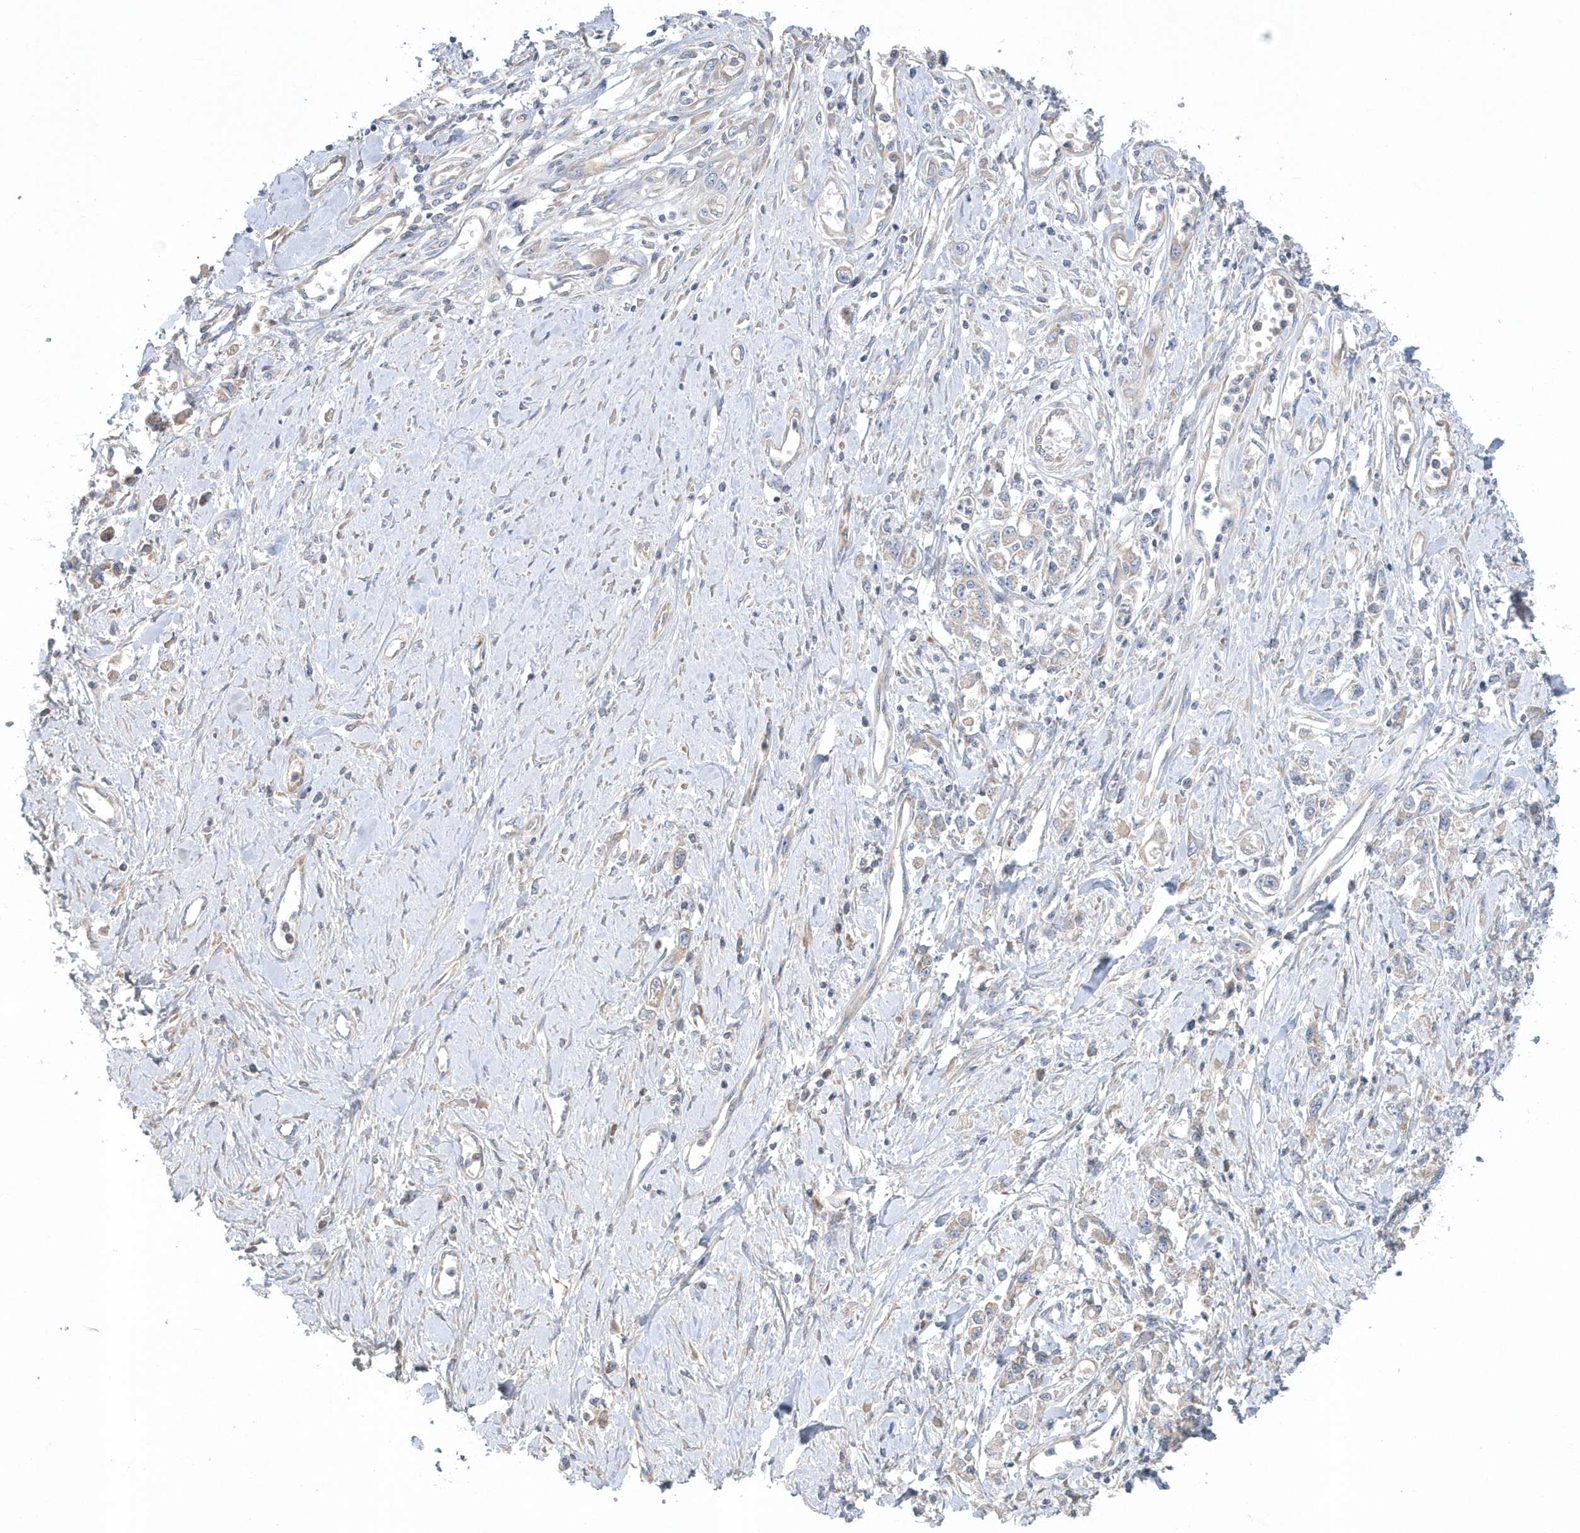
{"staining": {"intensity": "negative", "quantity": "none", "location": "none"}, "tissue": "stomach cancer", "cell_type": "Tumor cells", "image_type": "cancer", "snomed": [{"axis": "morphology", "description": "Adenocarcinoma, NOS"}, {"axis": "topography", "description": "Stomach"}], "caption": "A high-resolution photomicrograph shows immunohistochemistry staining of adenocarcinoma (stomach), which demonstrates no significant staining in tumor cells. (DAB IHC with hematoxylin counter stain).", "gene": "SPATA18", "patient": {"sex": "female", "age": 76}}